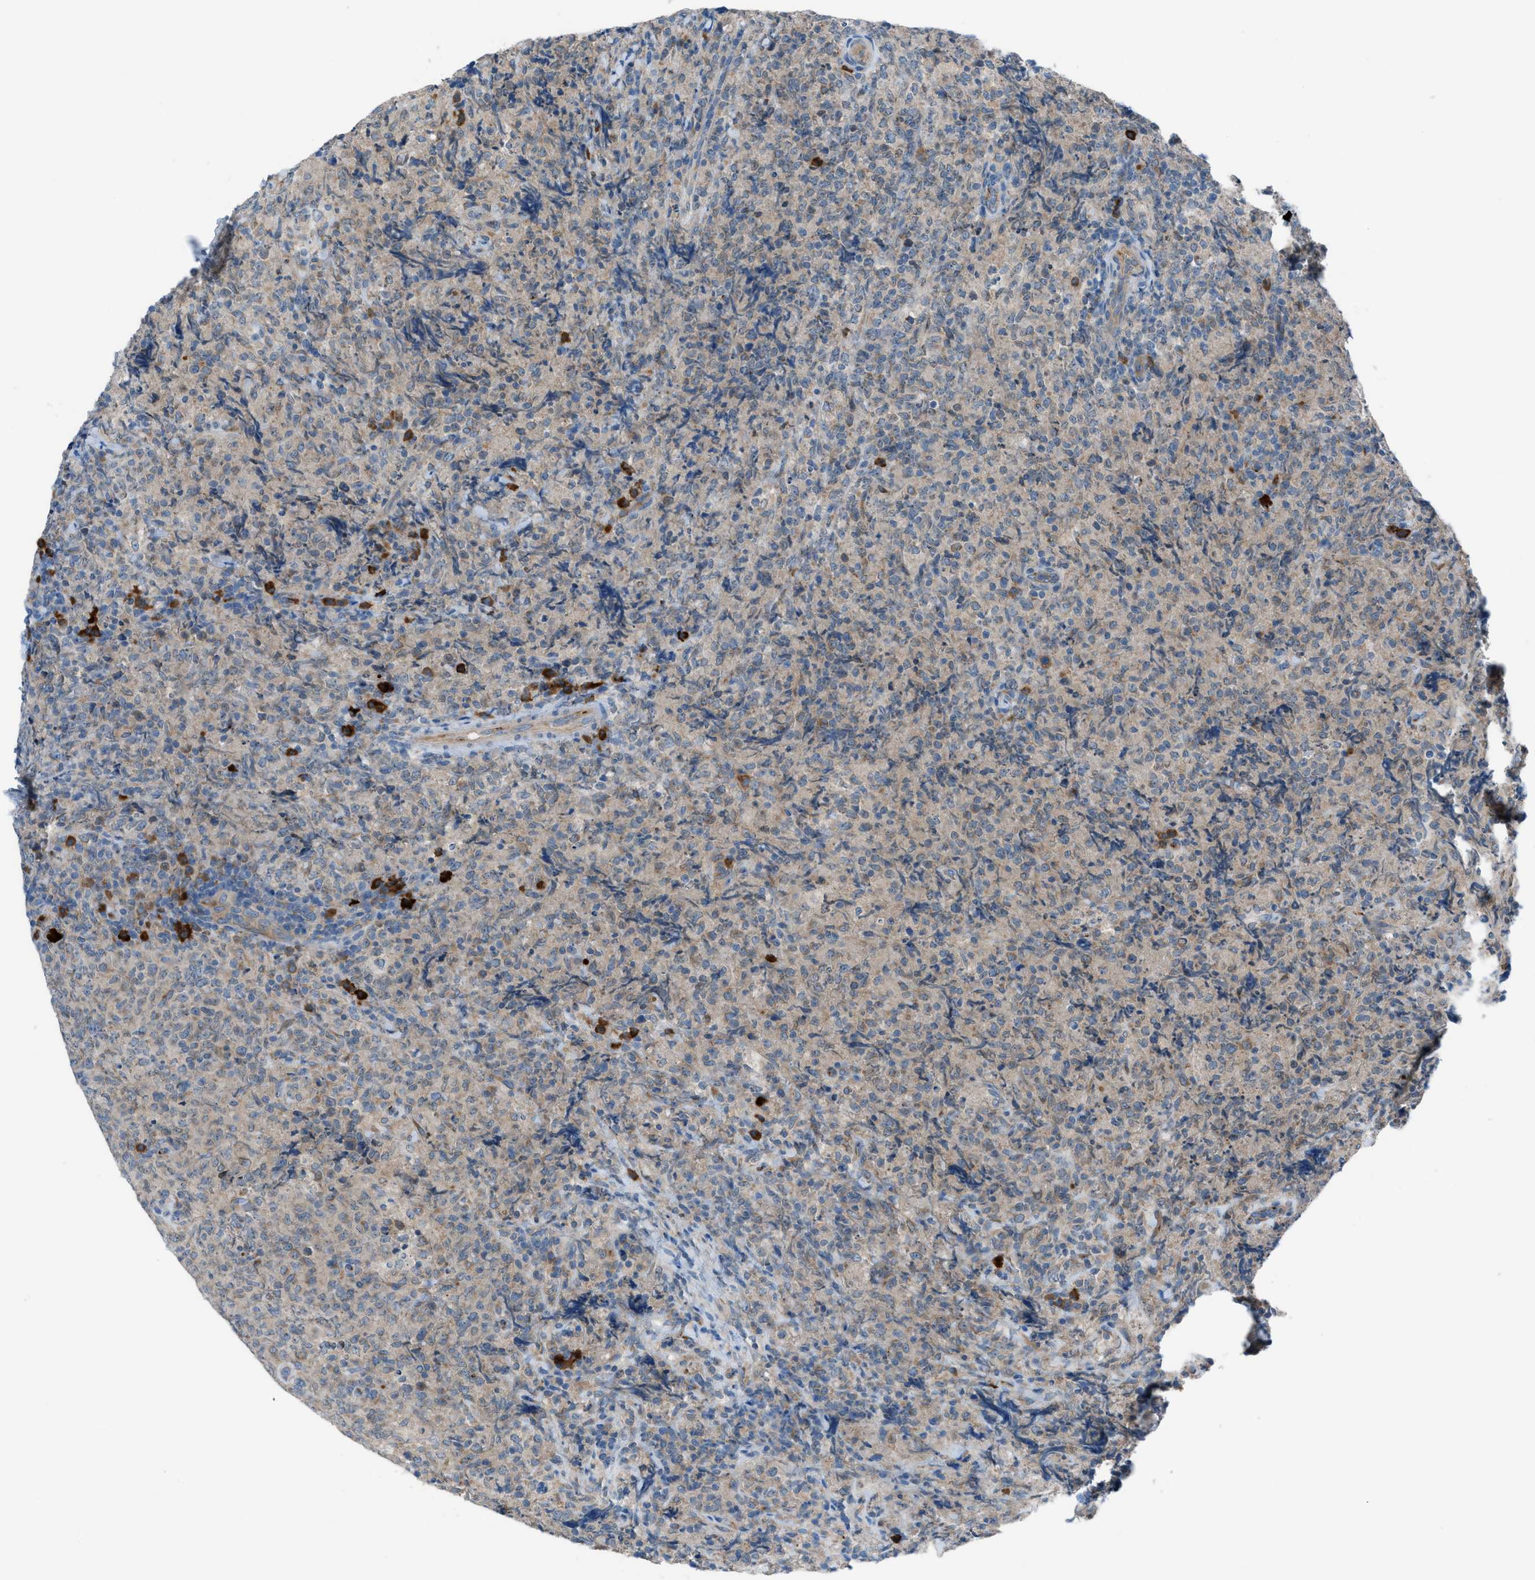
{"staining": {"intensity": "weak", "quantity": "<25%", "location": "cytoplasmic/membranous"}, "tissue": "lymphoma", "cell_type": "Tumor cells", "image_type": "cancer", "snomed": [{"axis": "morphology", "description": "Malignant lymphoma, non-Hodgkin's type, High grade"}, {"axis": "topography", "description": "Tonsil"}], "caption": "Tumor cells are negative for brown protein staining in malignant lymphoma, non-Hodgkin's type (high-grade).", "gene": "HEG1", "patient": {"sex": "female", "age": 36}}